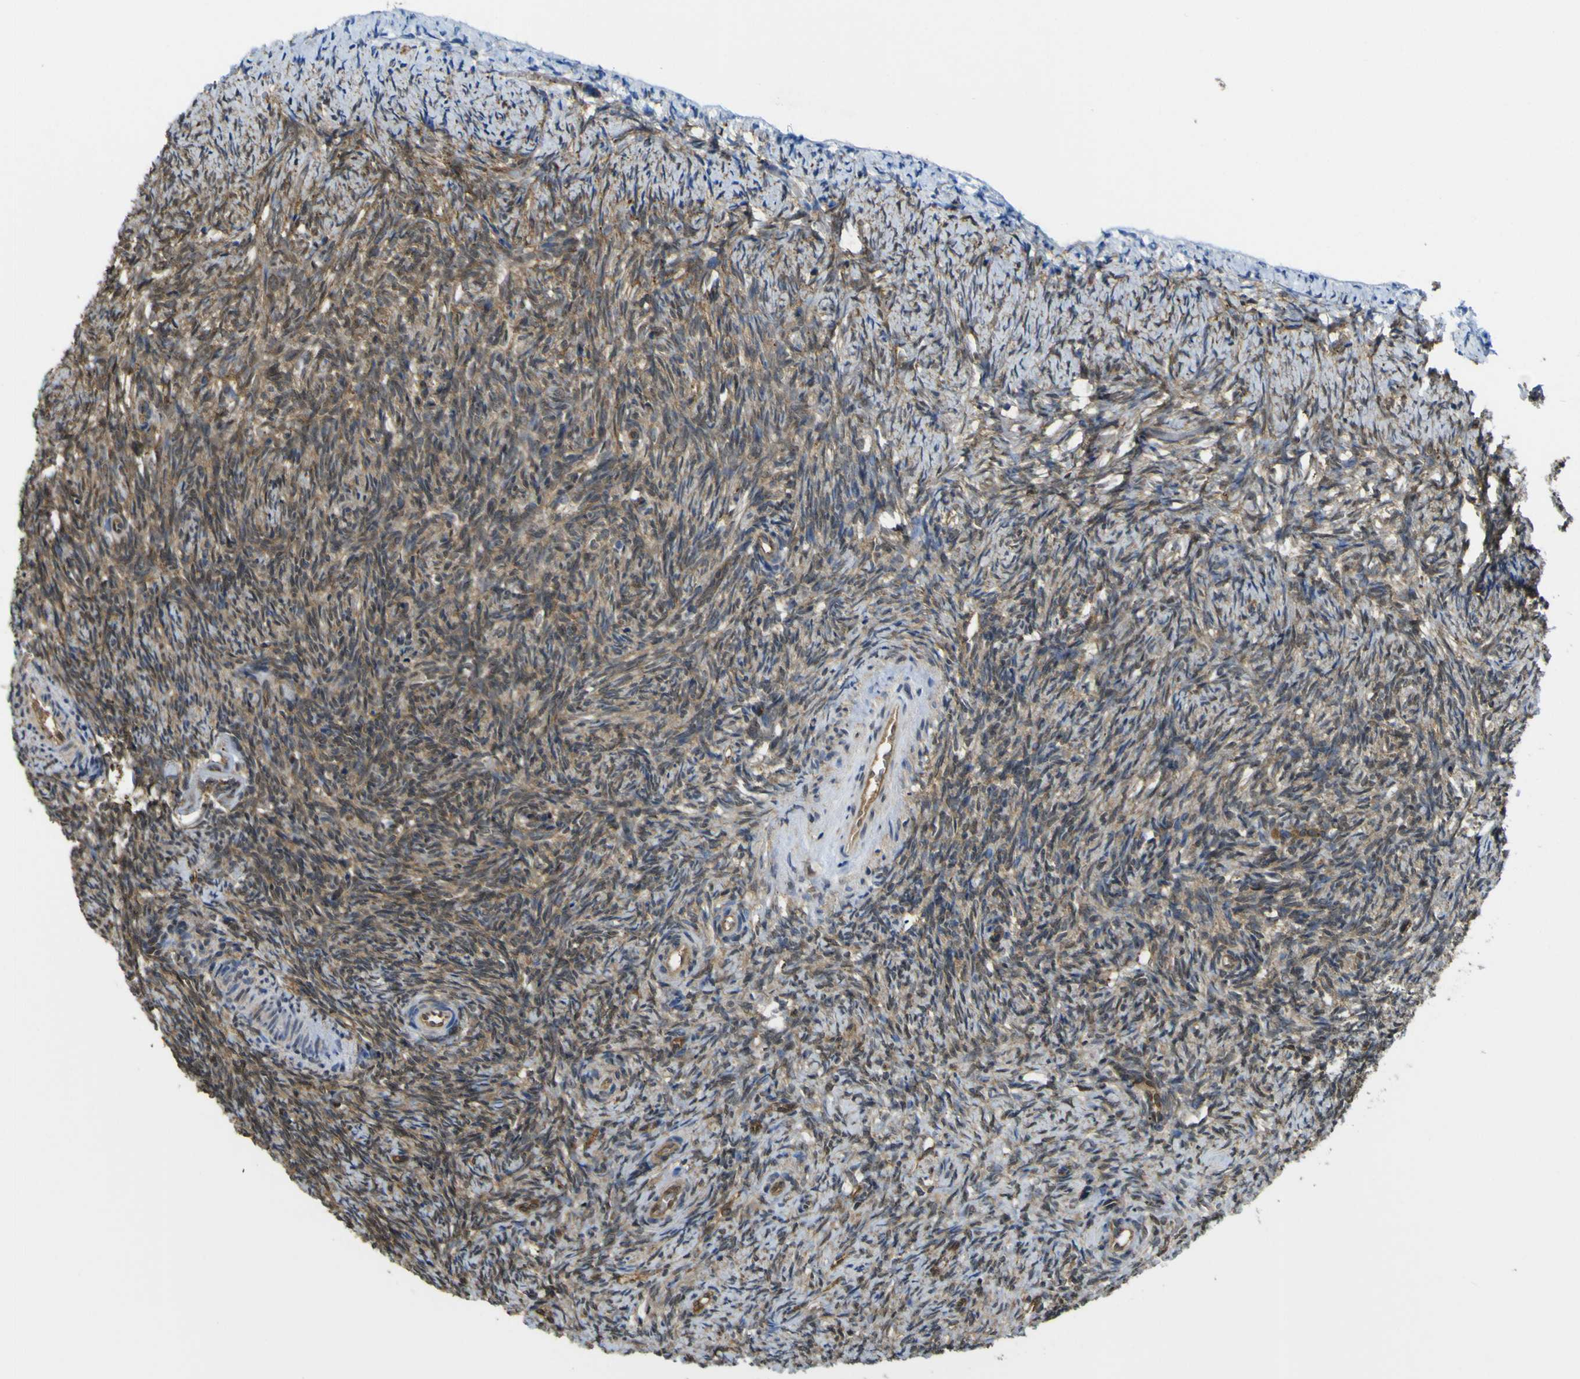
{"staining": {"intensity": "moderate", "quantity": ">75%", "location": "cytoplasmic/membranous"}, "tissue": "ovary", "cell_type": "Ovarian stroma cells", "image_type": "normal", "snomed": [{"axis": "morphology", "description": "Normal tissue, NOS"}, {"axis": "topography", "description": "Ovary"}], "caption": "Immunohistochemistry staining of normal ovary, which shows medium levels of moderate cytoplasmic/membranous expression in approximately >75% of ovarian stroma cells indicating moderate cytoplasmic/membranous protein expression. The staining was performed using DAB (3,3'-diaminobenzidine) (brown) for protein detection and nuclei were counterstained in hematoxylin (blue).", "gene": "YWHAG", "patient": {"sex": "female", "age": 41}}